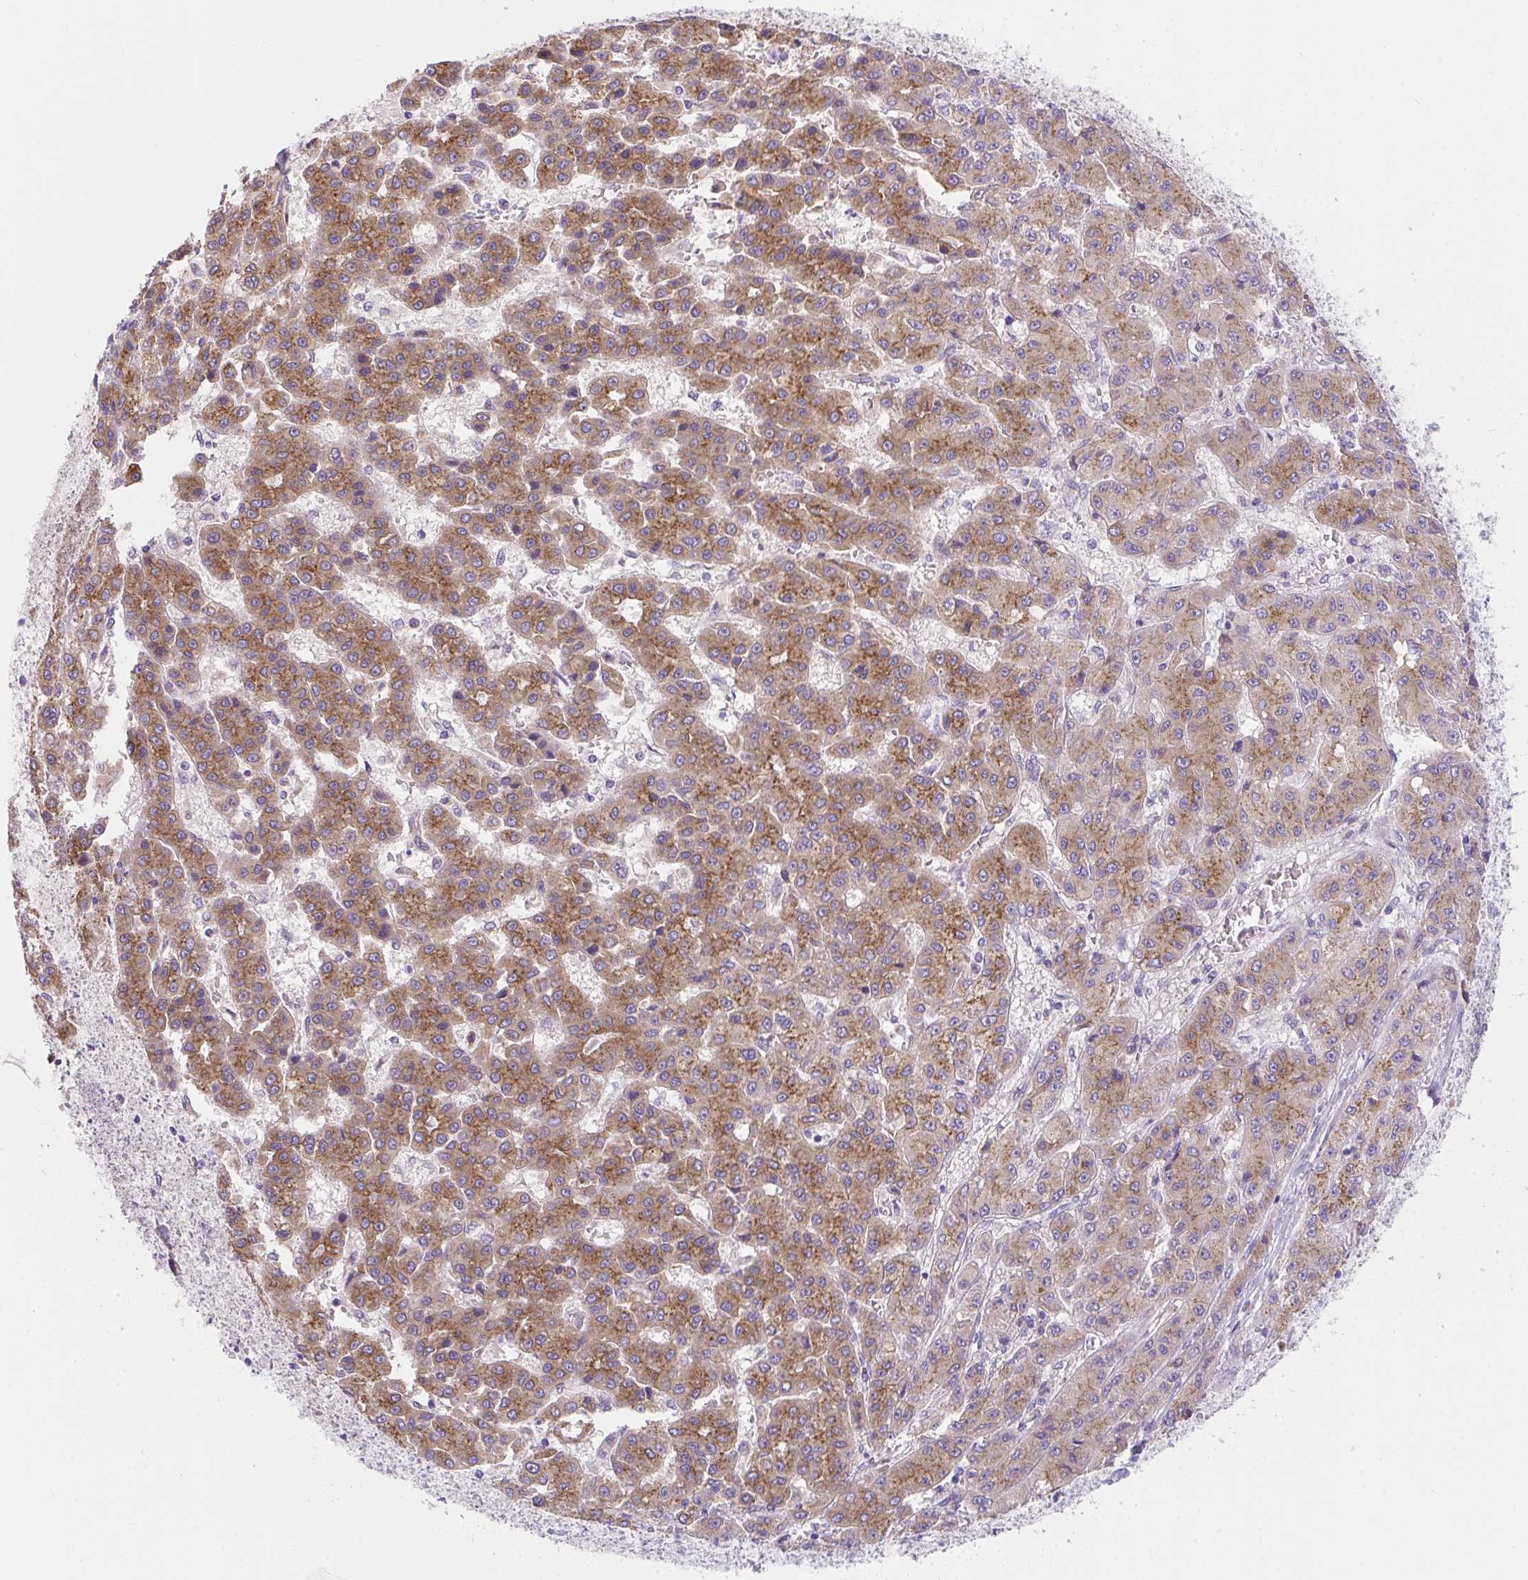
{"staining": {"intensity": "moderate", "quantity": ">75%", "location": "cytoplasmic/membranous"}, "tissue": "liver cancer", "cell_type": "Tumor cells", "image_type": "cancer", "snomed": [{"axis": "morphology", "description": "Carcinoma, Hepatocellular, NOS"}, {"axis": "topography", "description": "Liver"}], "caption": "Protein staining by immunohistochemistry demonstrates moderate cytoplasmic/membranous staining in approximately >75% of tumor cells in hepatocellular carcinoma (liver).", "gene": "MIA3", "patient": {"sex": "male", "age": 70}}